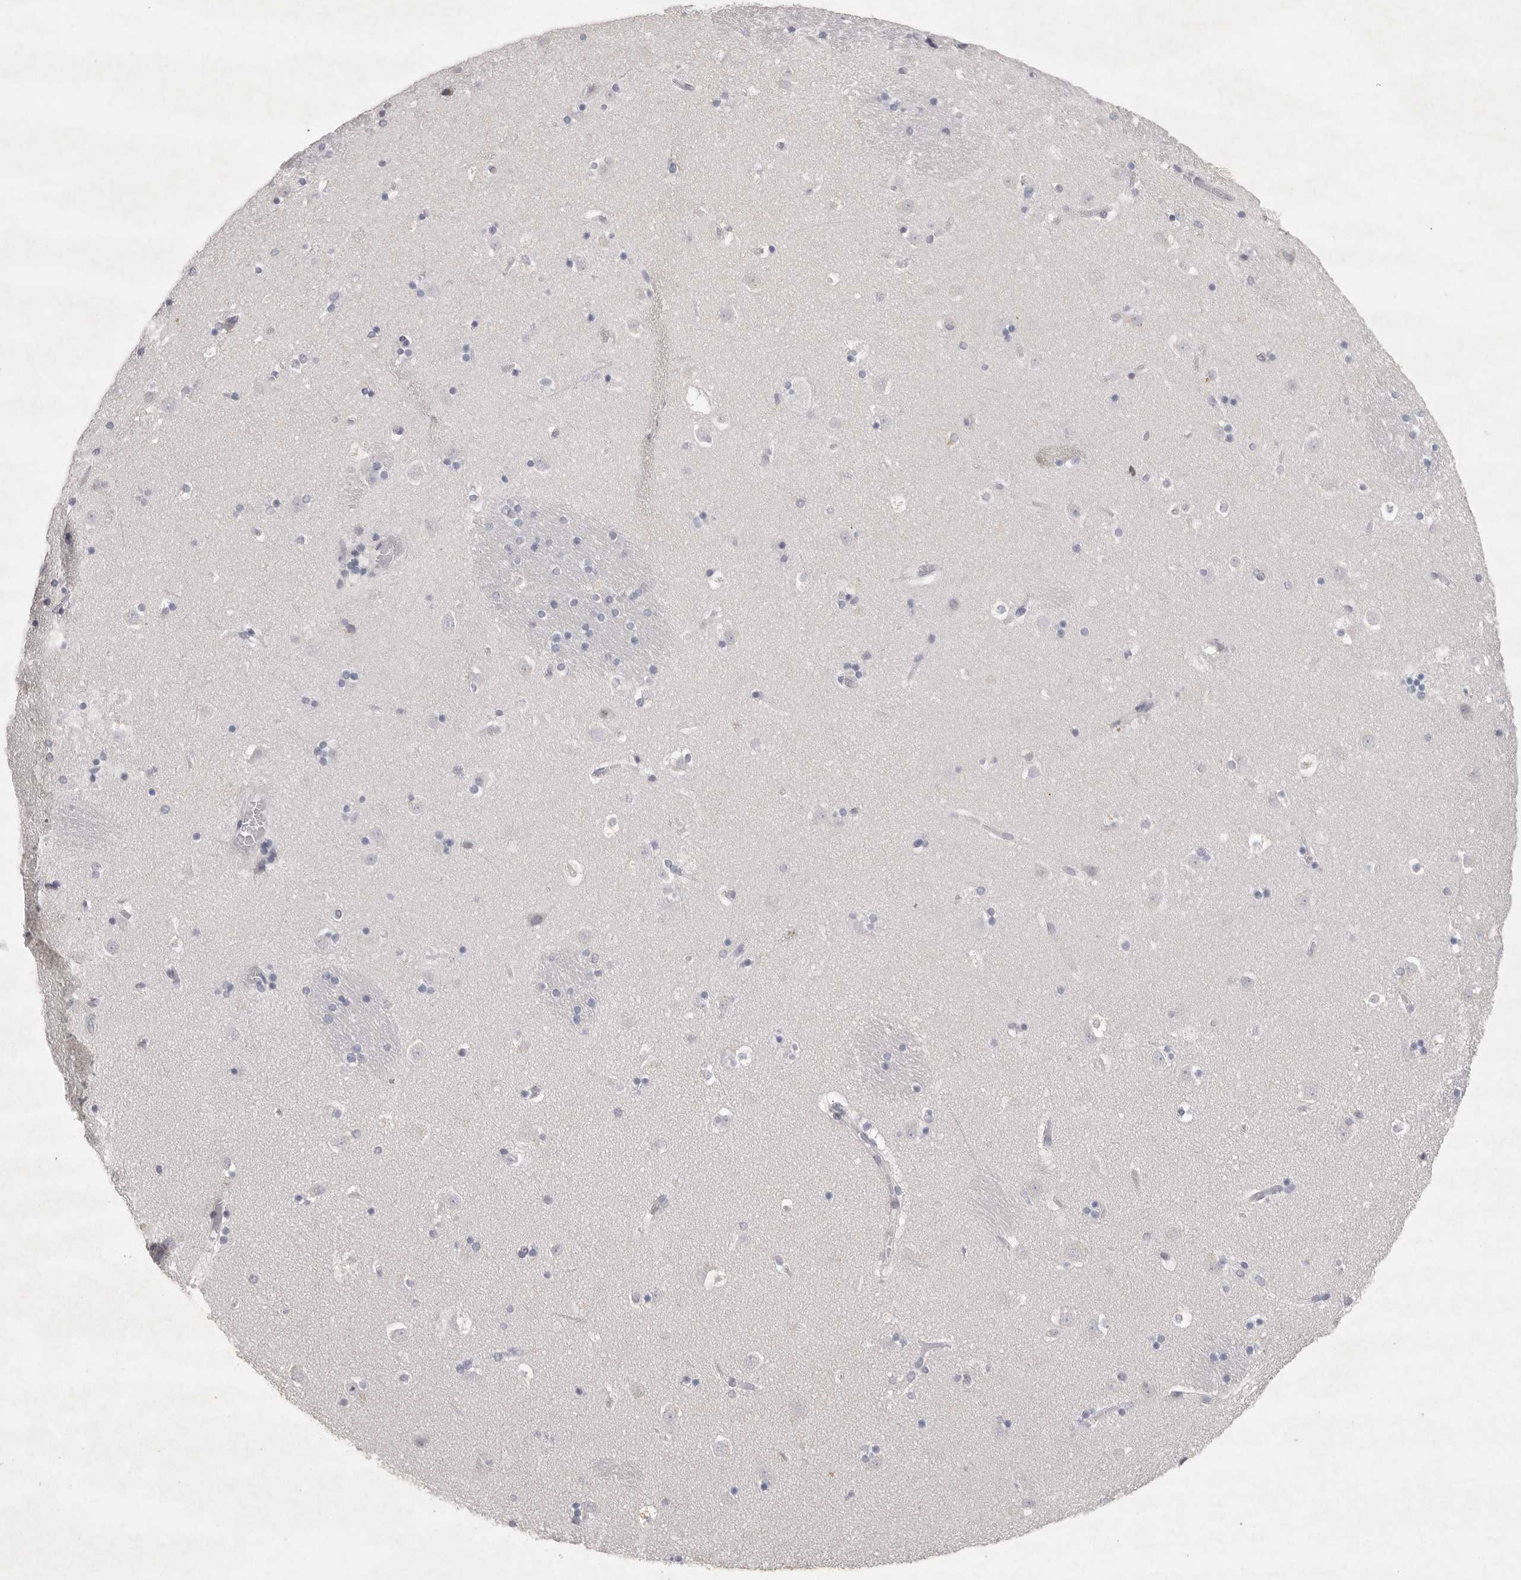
{"staining": {"intensity": "negative", "quantity": "none", "location": "none"}, "tissue": "caudate", "cell_type": "Glial cells", "image_type": "normal", "snomed": [{"axis": "morphology", "description": "Normal tissue, NOS"}, {"axis": "topography", "description": "Lateral ventricle wall"}], "caption": "An immunohistochemistry photomicrograph of normal caudate is shown. There is no staining in glial cells of caudate.", "gene": "TMEM69", "patient": {"sex": "male", "age": 45}}